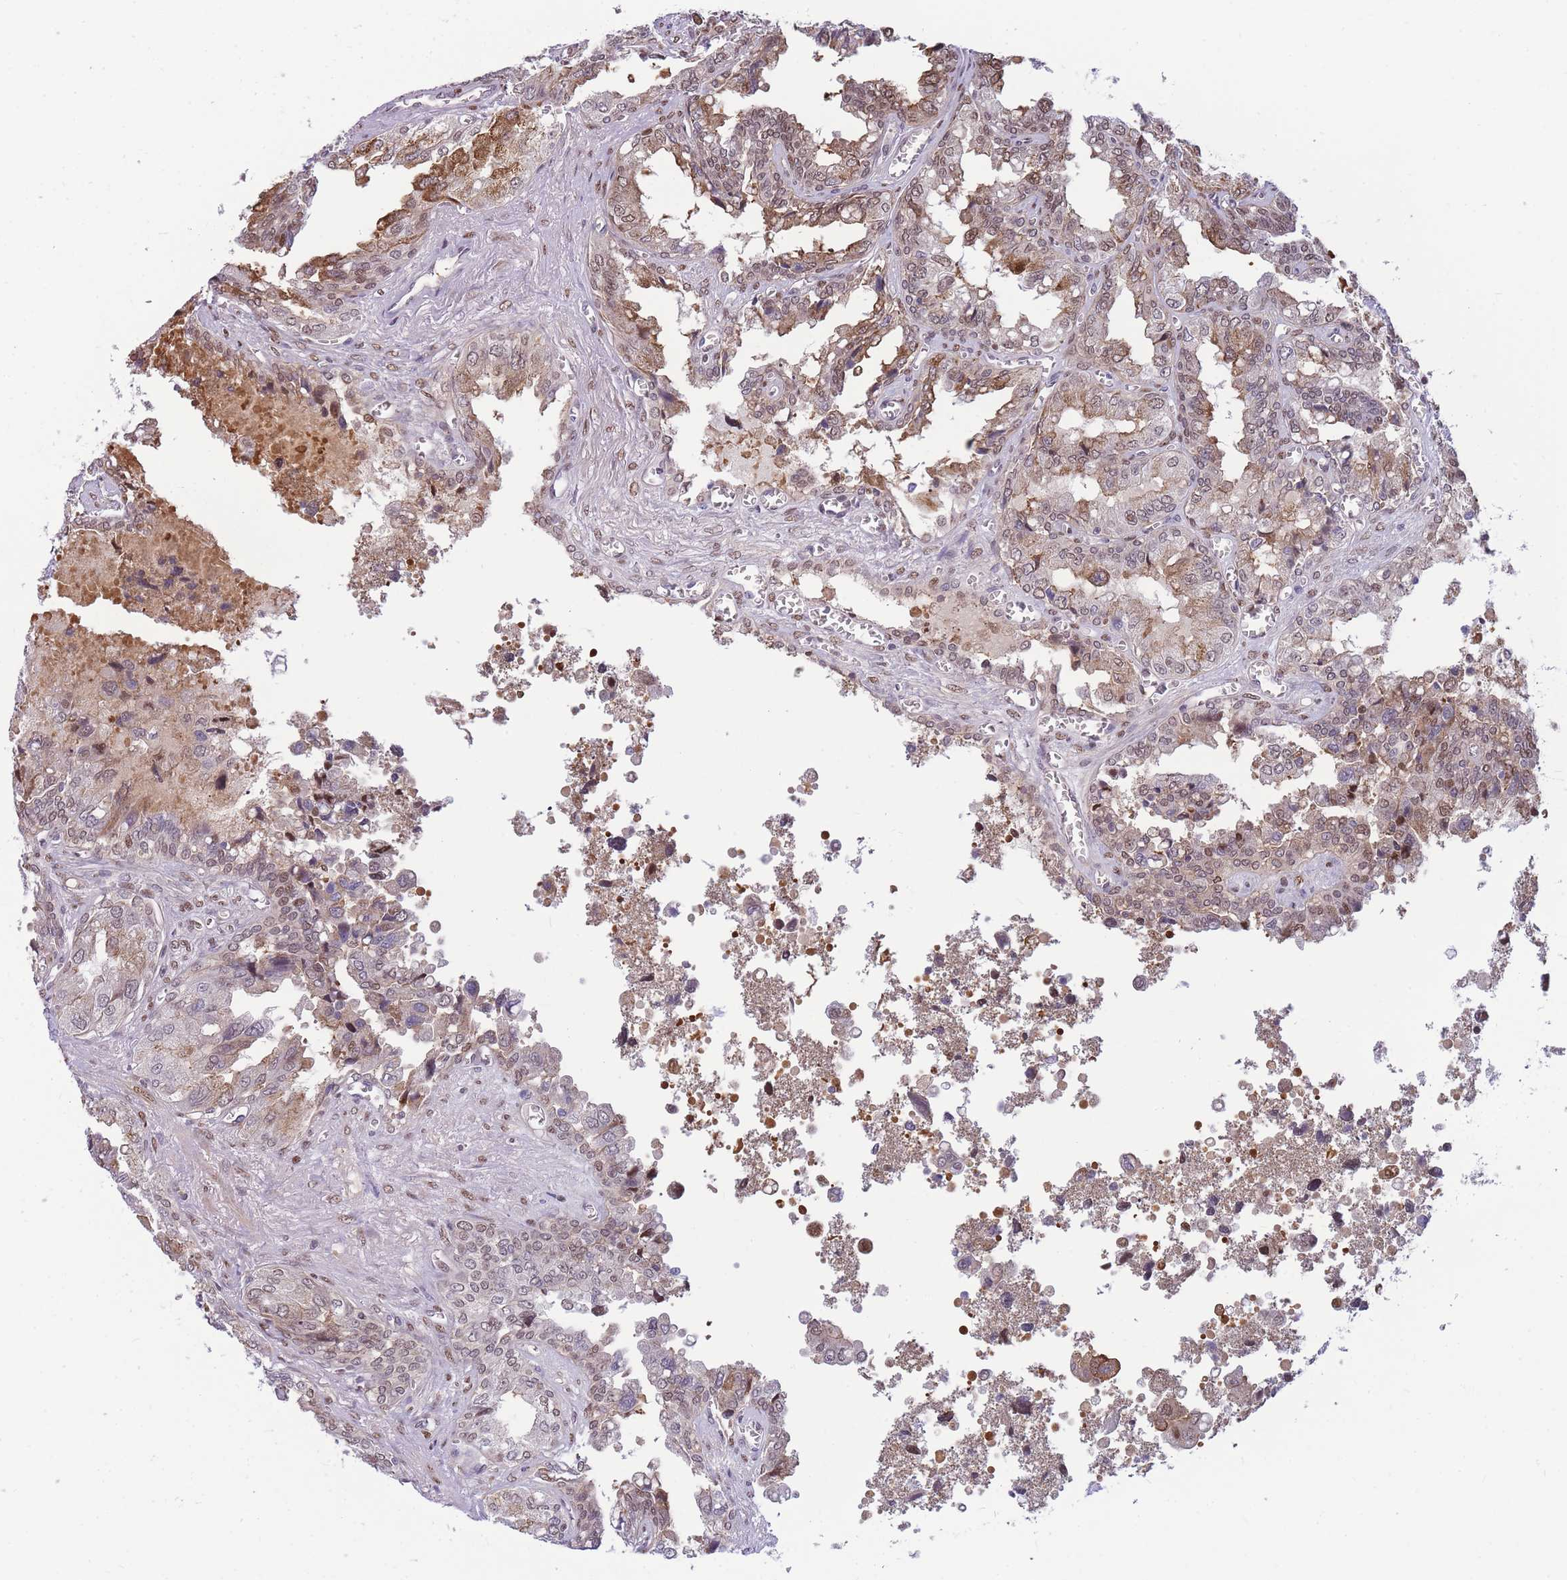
{"staining": {"intensity": "moderate", "quantity": "25%-75%", "location": "cytoplasmic/membranous,nuclear"}, "tissue": "seminal vesicle", "cell_type": "Glandular cells", "image_type": "normal", "snomed": [{"axis": "morphology", "description": "Normal tissue, NOS"}, {"axis": "topography", "description": "Seminal veicle"}], "caption": "Immunohistochemistry image of normal human seminal vesicle stained for a protein (brown), which displays medium levels of moderate cytoplasmic/membranous,nuclear positivity in about 25%-75% of glandular cells.", "gene": "CRACD", "patient": {"sex": "male", "age": 67}}